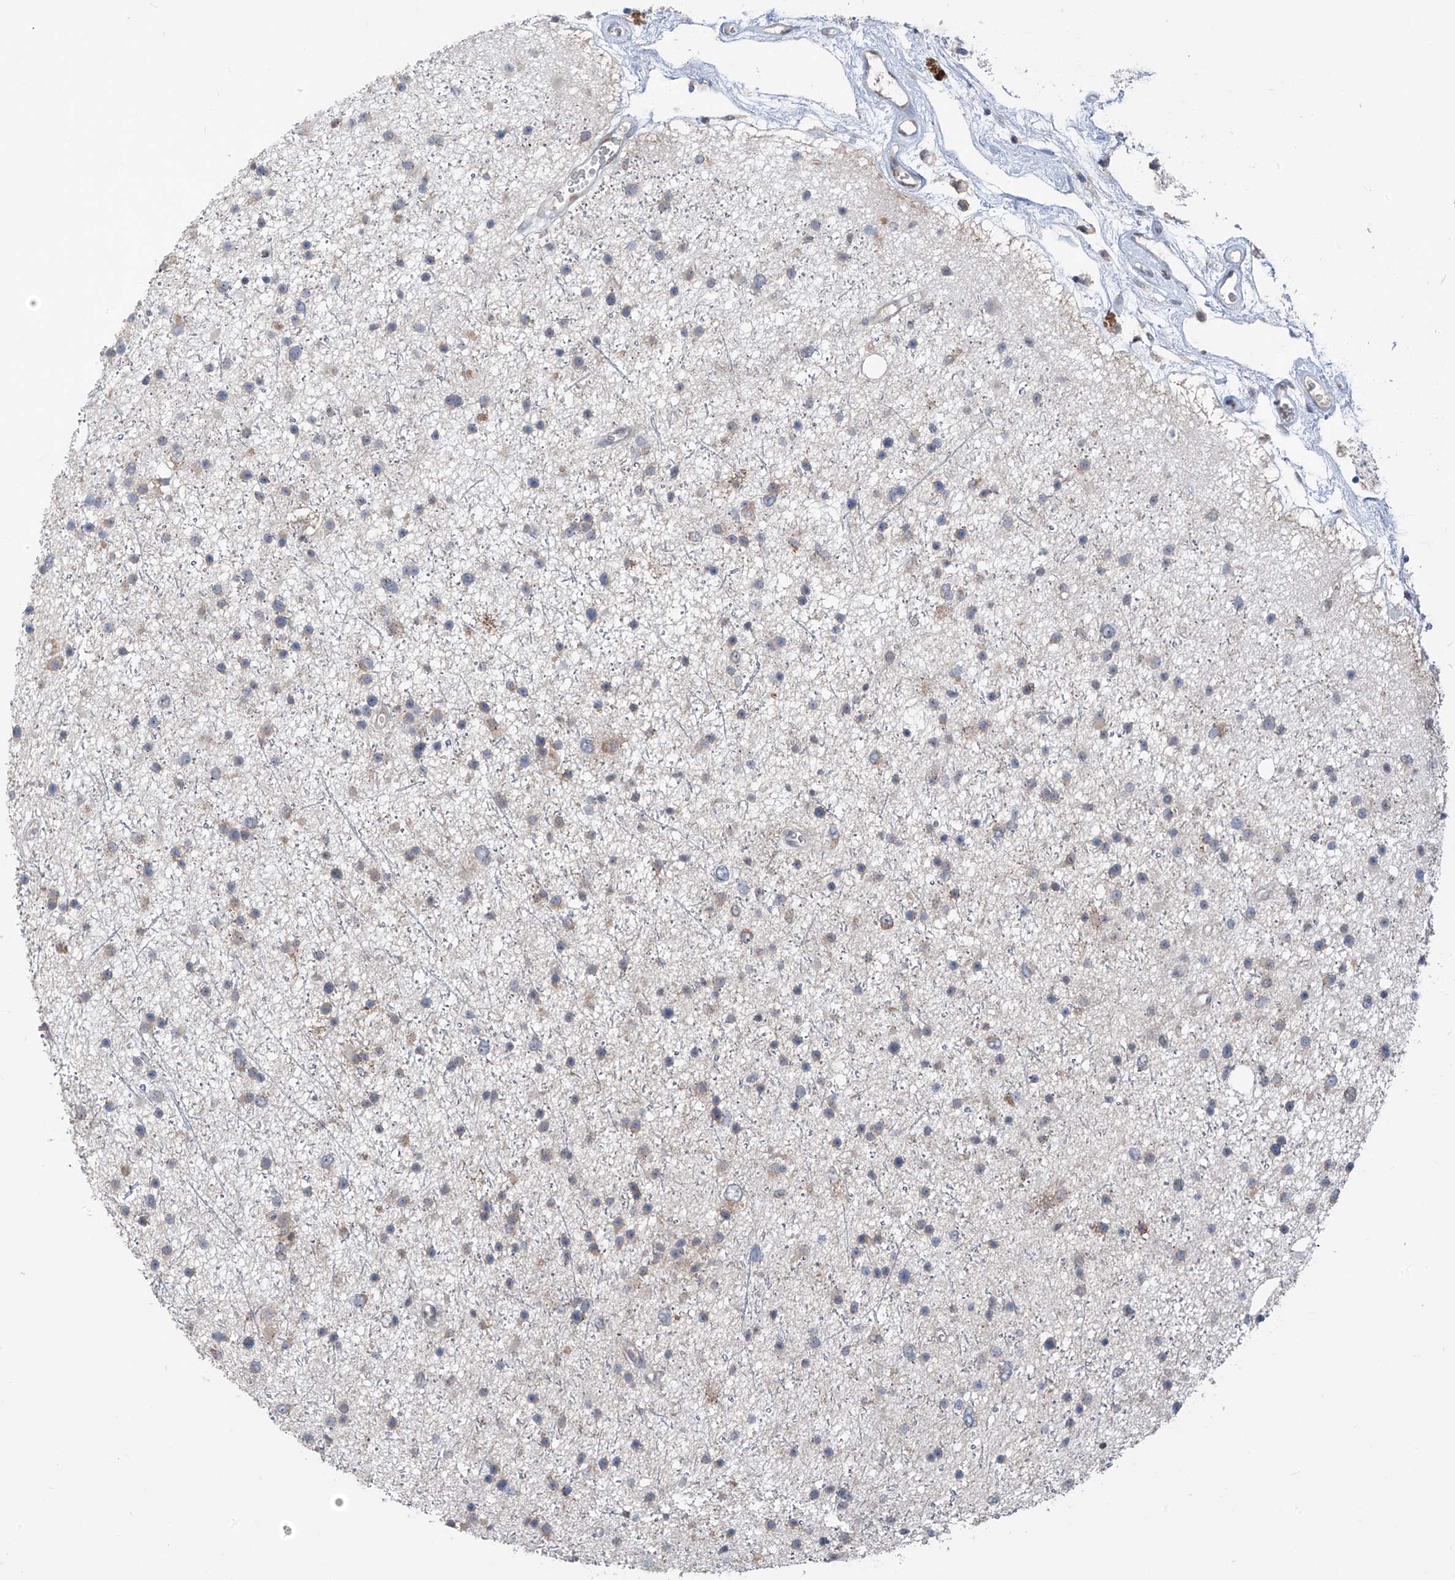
{"staining": {"intensity": "negative", "quantity": "none", "location": "none"}, "tissue": "glioma", "cell_type": "Tumor cells", "image_type": "cancer", "snomed": [{"axis": "morphology", "description": "Glioma, malignant, Low grade"}, {"axis": "topography", "description": "Cerebral cortex"}], "caption": "Protein analysis of glioma exhibits no significant expression in tumor cells.", "gene": "RPL4", "patient": {"sex": "female", "age": 39}}